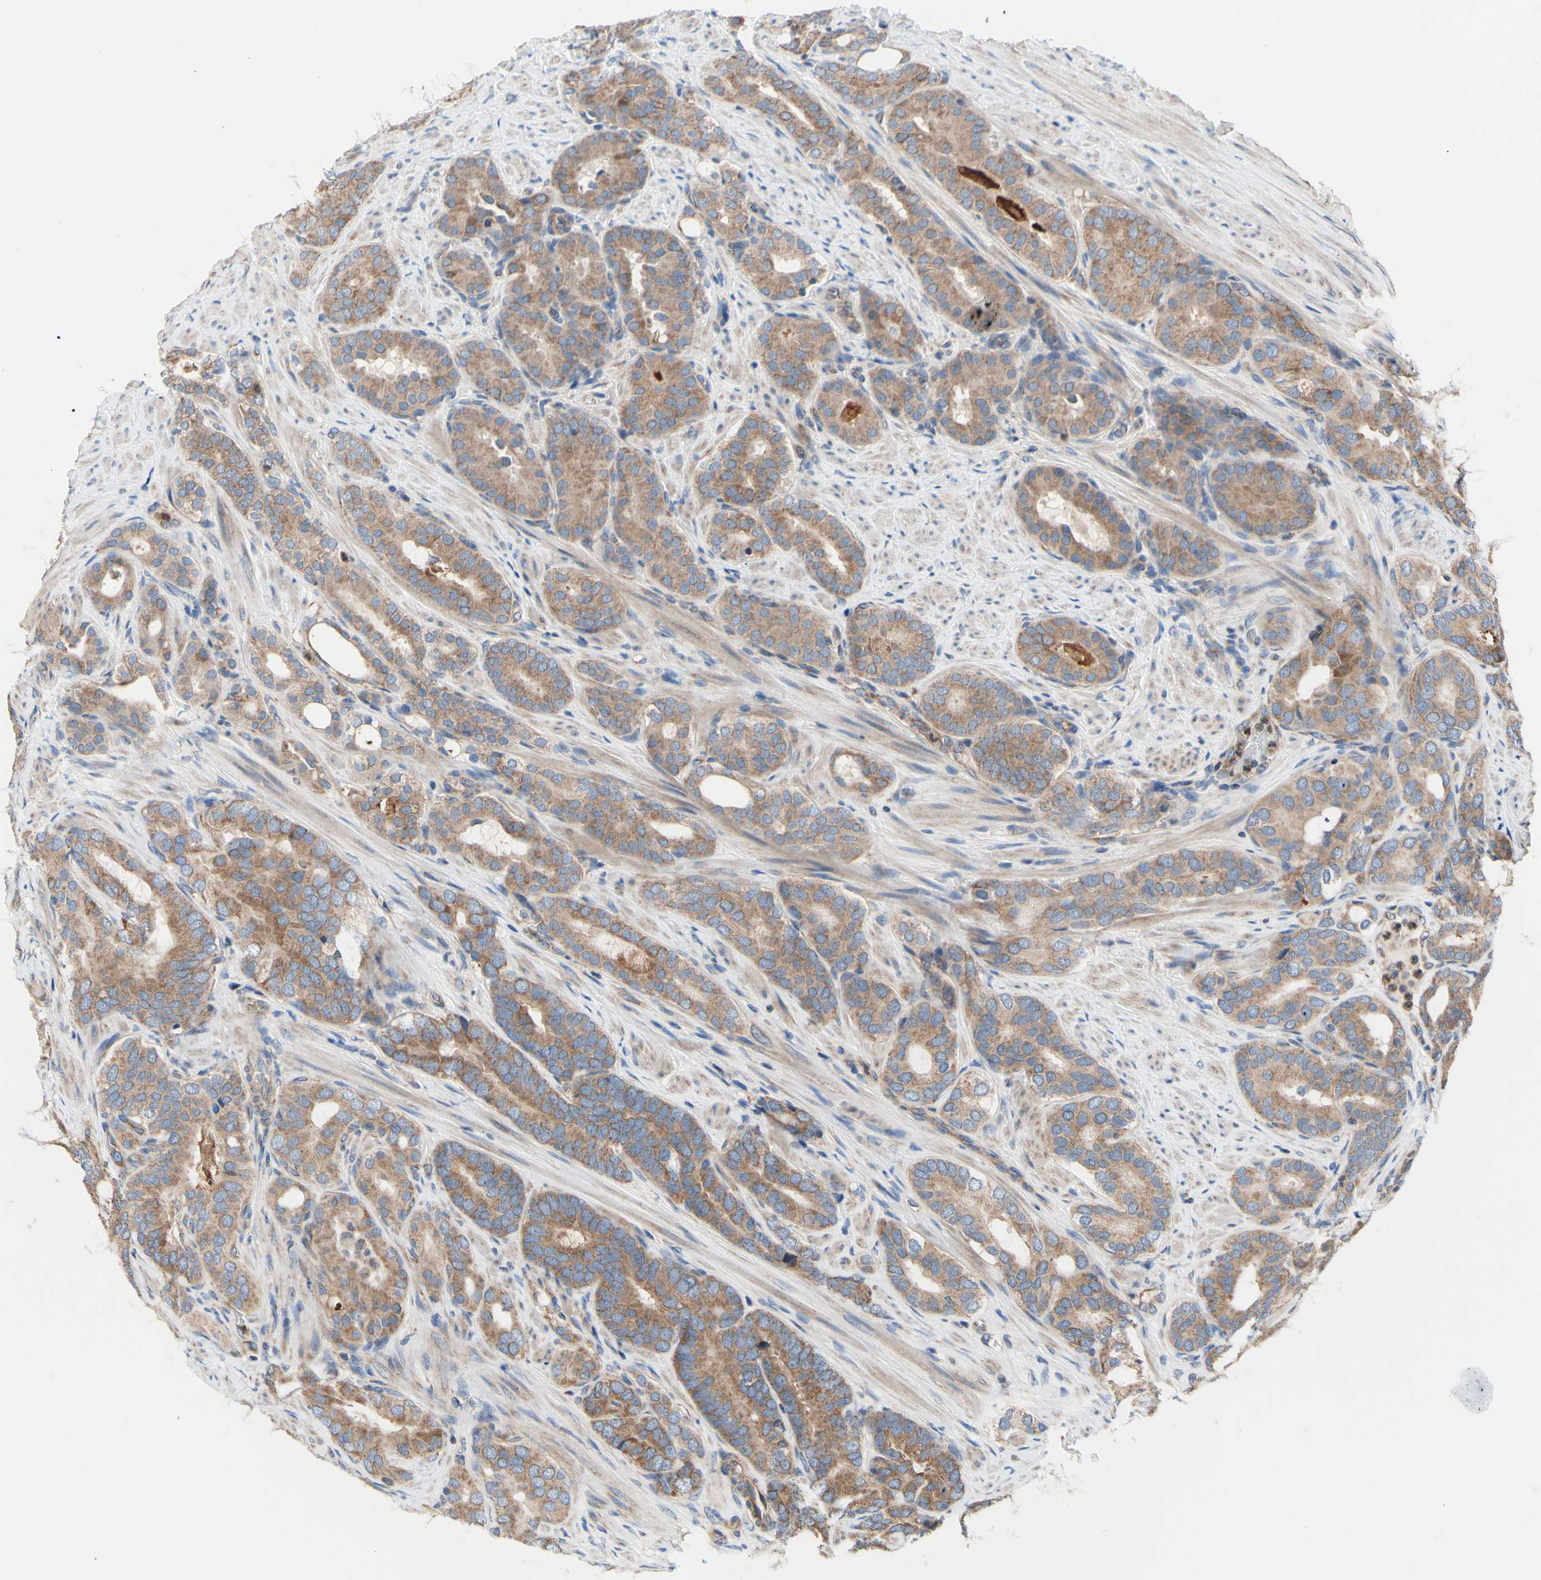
{"staining": {"intensity": "moderate", "quantity": ">75%", "location": "cytoplasmic/membranous"}, "tissue": "prostate cancer", "cell_type": "Tumor cells", "image_type": "cancer", "snomed": [{"axis": "morphology", "description": "Adenocarcinoma, Low grade"}, {"axis": "topography", "description": "Prostate"}], "caption": "Immunohistochemical staining of human prostate cancer (low-grade adenocarcinoma) exhibits medium levels of moderate cytoplasmic/membranous staining in approximately >75% of tumor cells. The staining was performed using DAB (3,3'-diaminobenzidine) to visualize the protein expression in brown, while the nuclei were stained in blue with hematoxylin (Magnification: 20x).", "gene": "FMR1", "patient": {"sex": "male", "age": 63}}